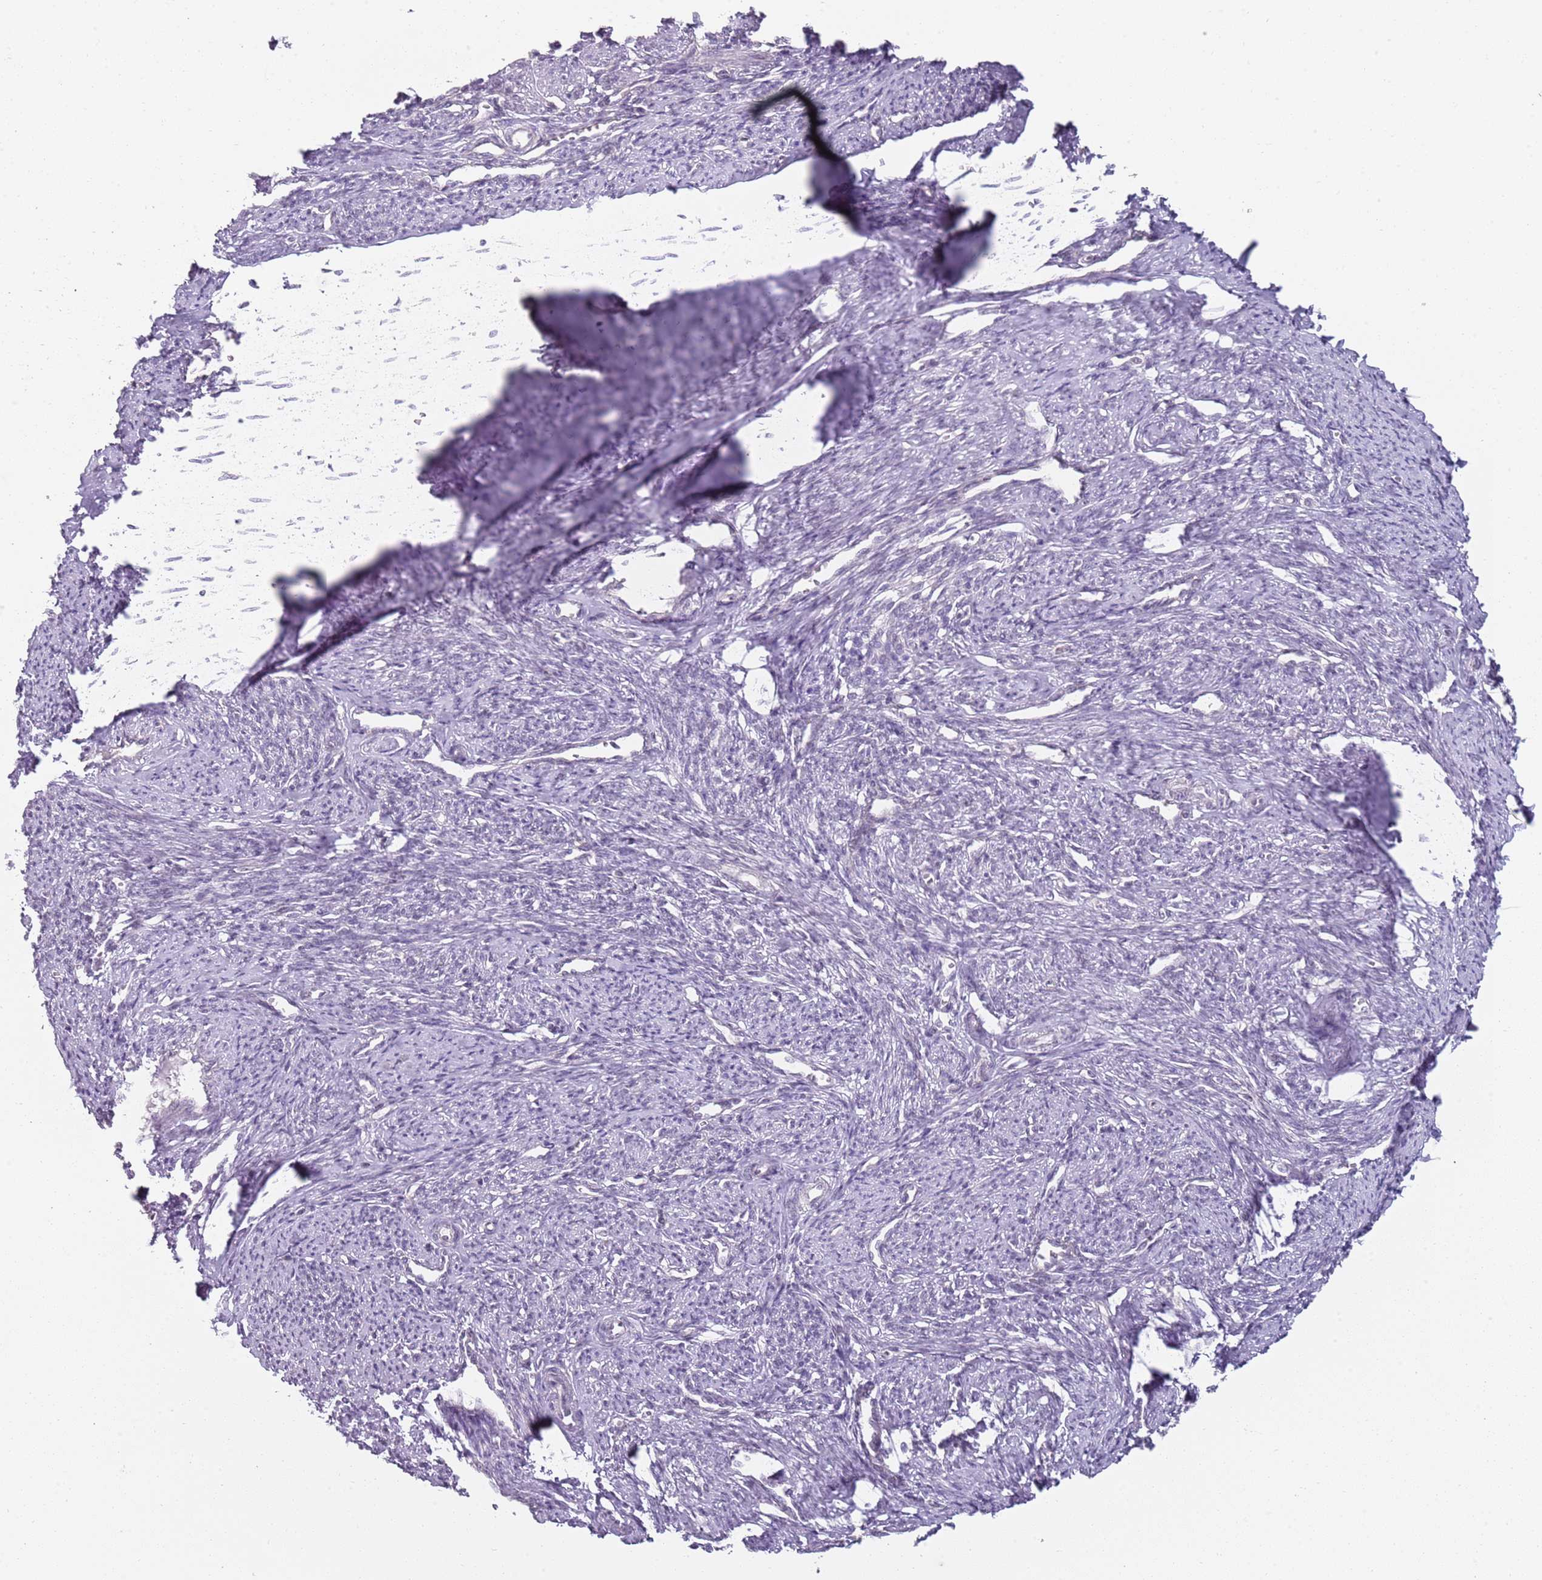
{"staining": {"intensity": "negative", "quantity": "none", "location": "none"}, "tissue": "smooth muscle", "cell_type": "Smooth muscle cells", "image_type": "normal", "snomed": [{"axis": "morphology", "description": "Normal tissue, NOS"}, {"axis": "topography", "description": "Smooth muscle"}, {"axis": "topography", "description": "Uterus"}], "caption": "Immunohistochemistry image of benign smooth muscle stained for a protein (brown), which demonstrates no staining in smooth muscle cells. (Stains: DAB immunohistochemistry with hematoxylin counter stain, Microscopy: brightfield microscopy at high magnification).", "gene": "SMARCAL1", "patient": {"sex": "female", "age": 59}}